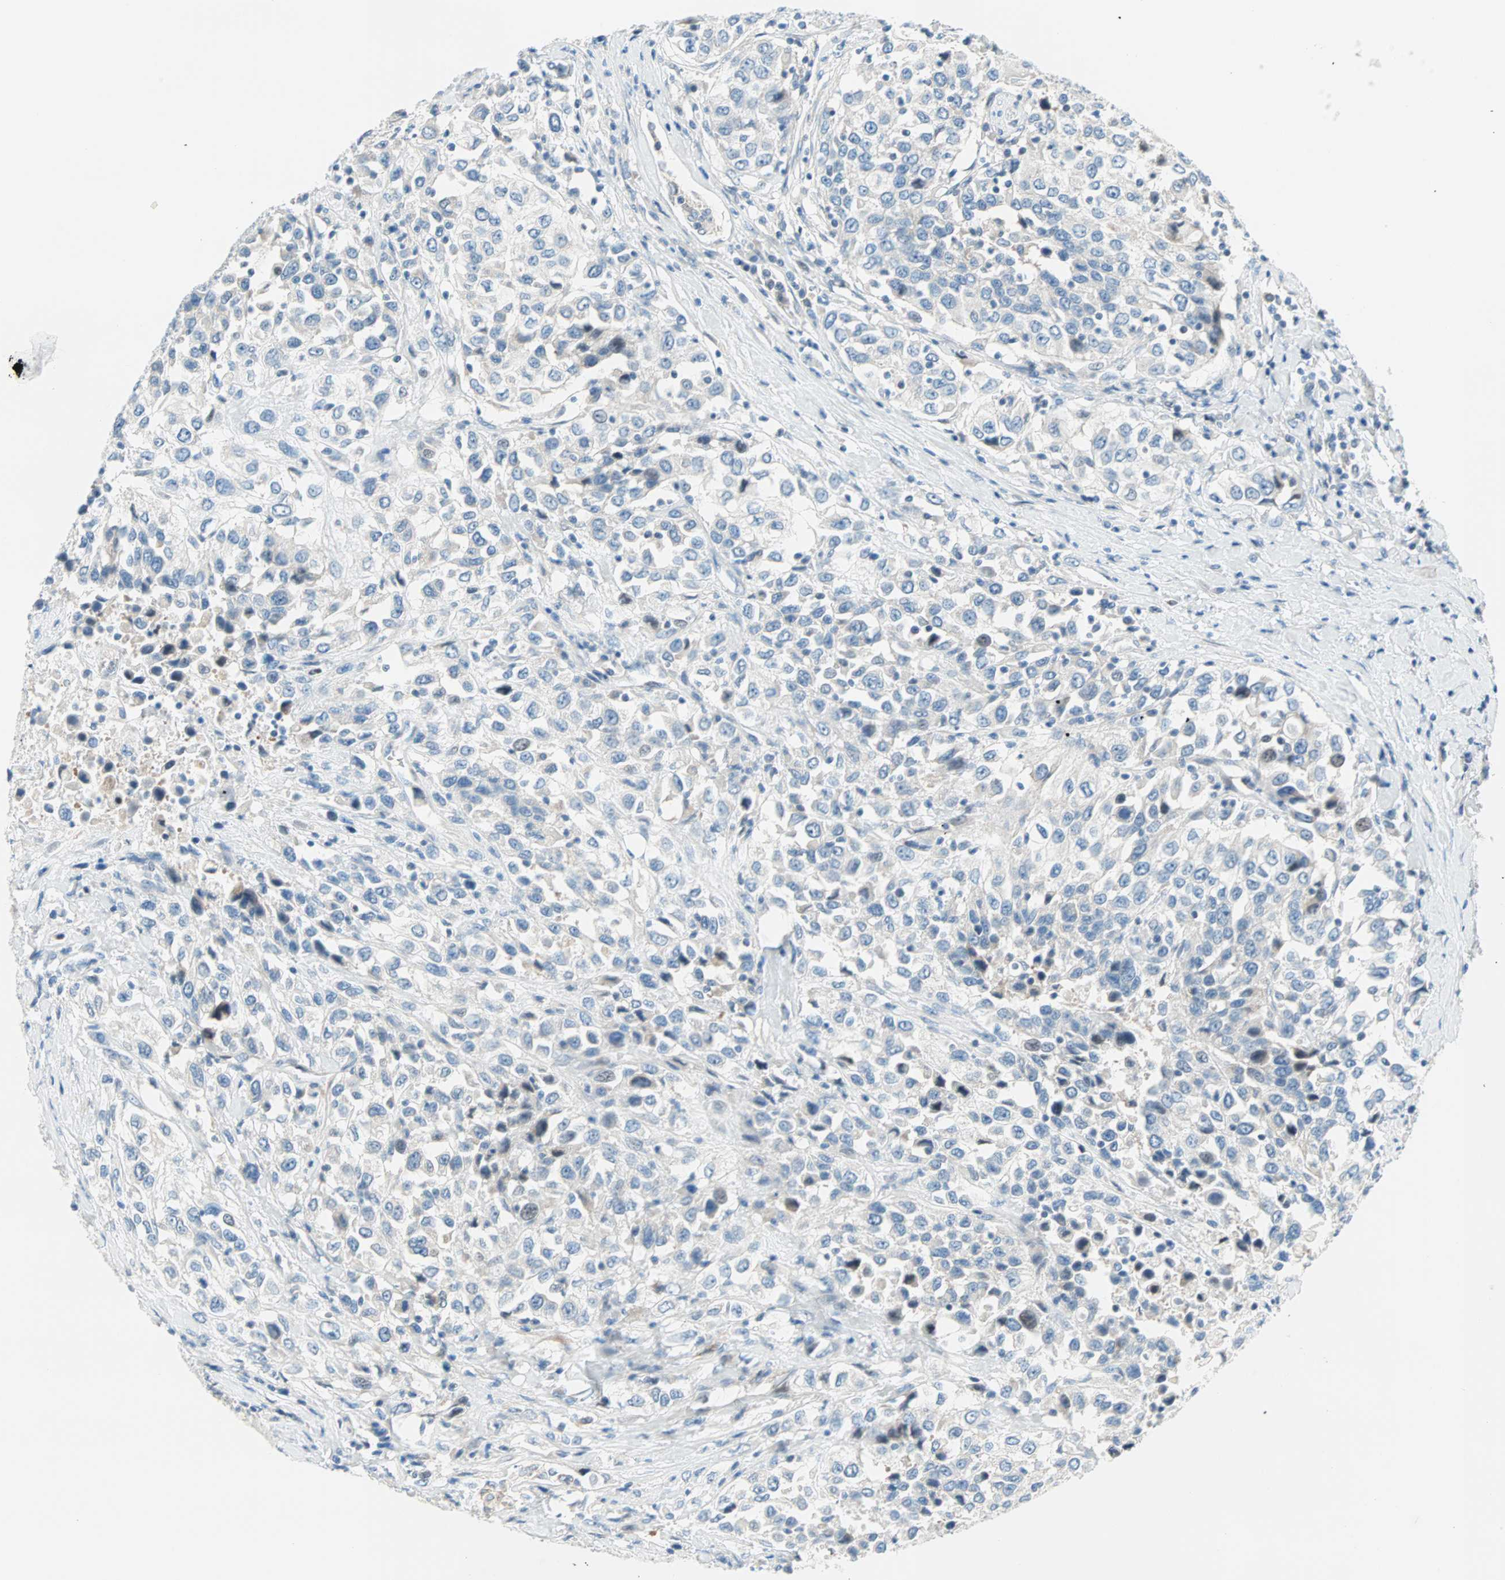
{"staining": {"intensity": "negative", "quantity": "none", "location": "none"}, "tissue": "urothelial cancer", "cell_type": "Tumor cells", "image_type": "cancer", "snomed": [{"axis": "morphology", "description": "Urothelial carcinoma, High grade"}, {"axis": "topography", "description": "Urinary bladder"}], "caption": "This image is of high-grade urothelial carcinoma stained with immunohistochemistry to label a protein in brown with the nuclei are counter-stained blue. There is no expression in tumor cells.", "gene": "TMEM163", "patient": {"sex": "female", "age": 80}}